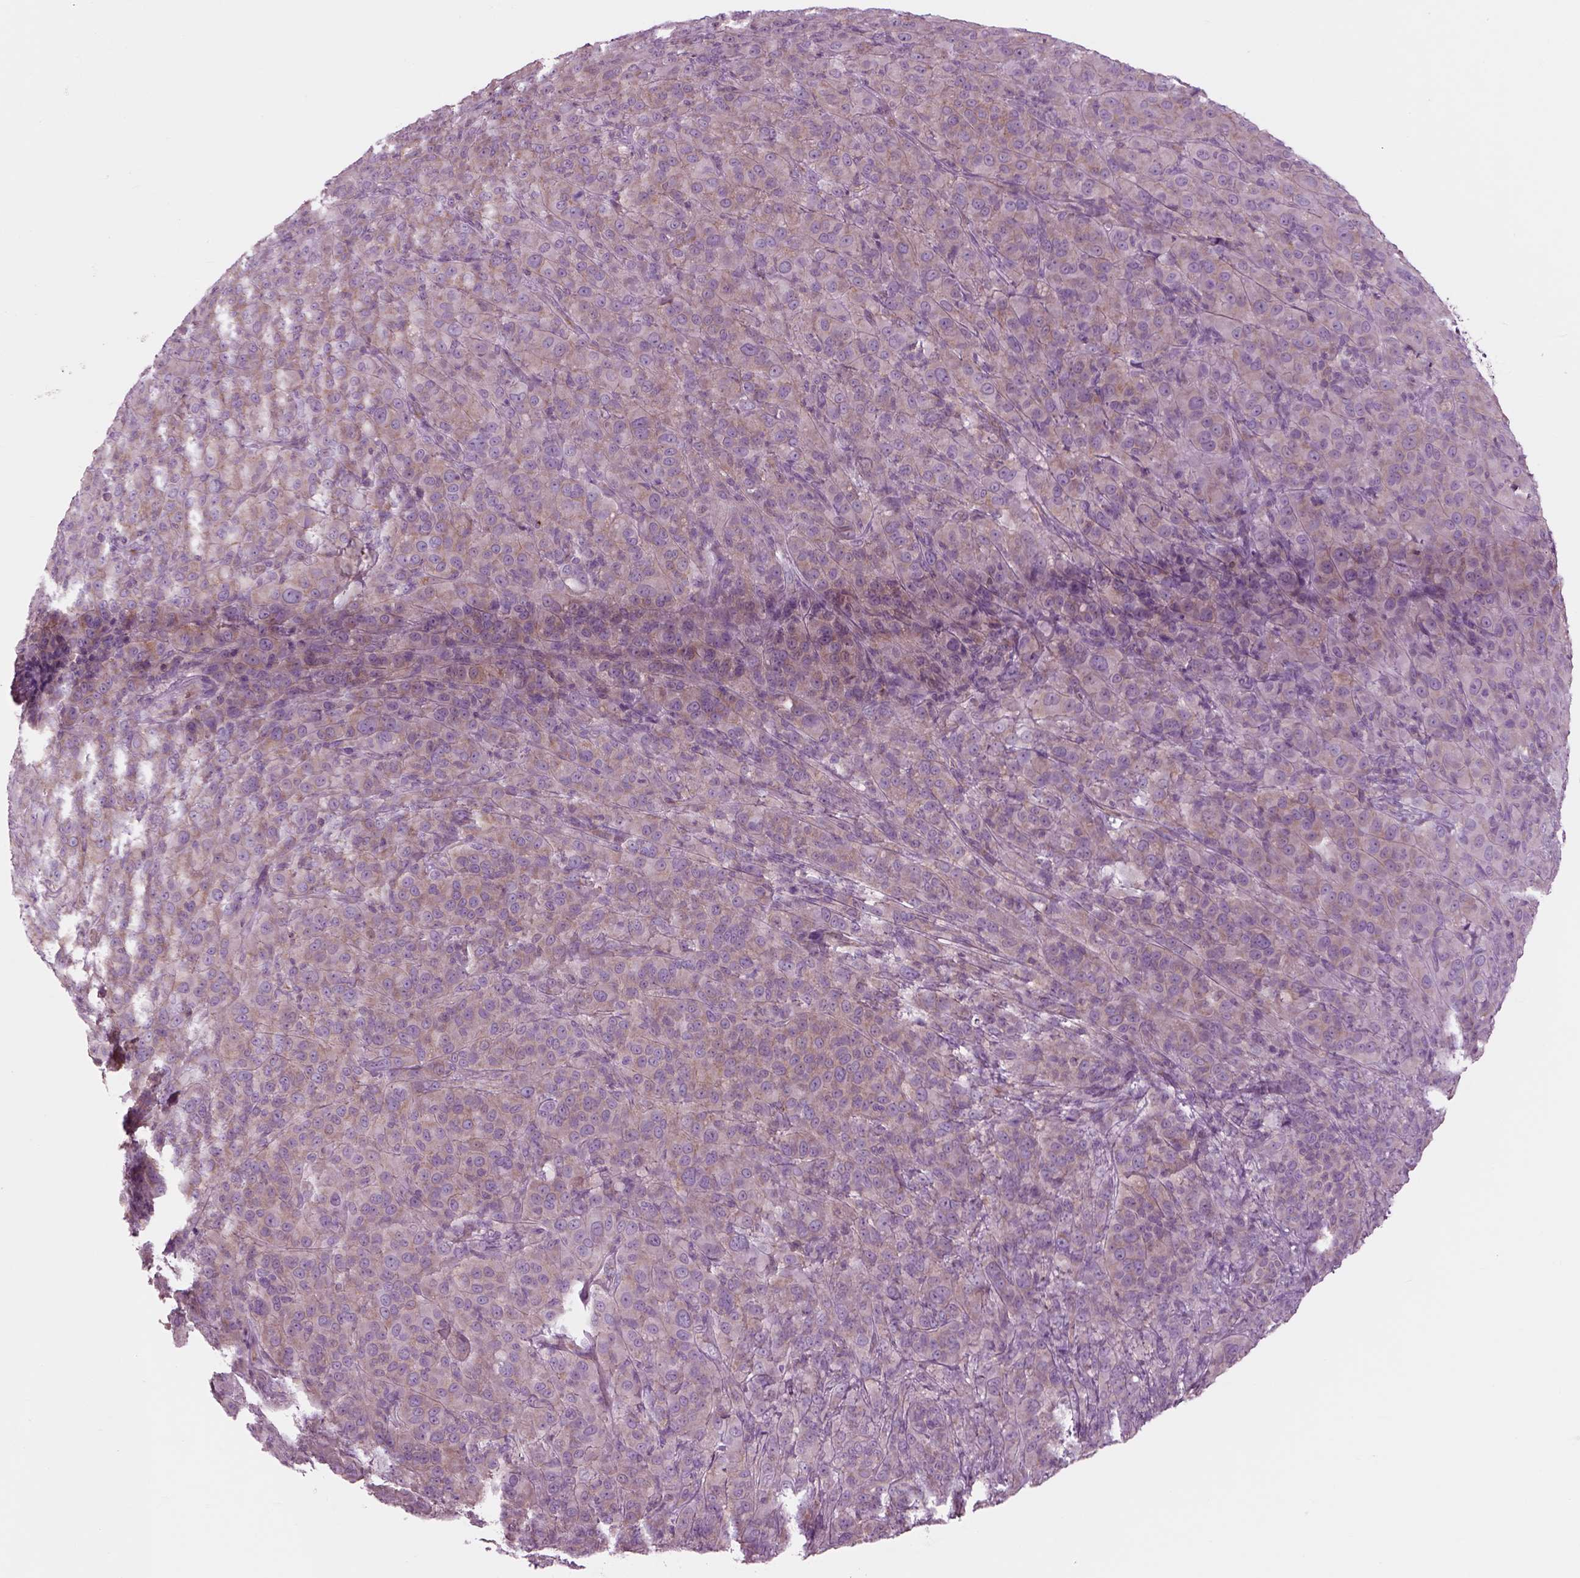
{"staining": {"intensity": "weak", "quantity": ">75%", "location": "cytoplasmic/membranous"}, "tissue": "melanoma", "cell_type": "Tumor cells", "image_type": "cancer", "snomed": [{"axis": "morphology", "description": "Malignant melanoma, NOS"}, {"axis": "topography", "description": "Skin"}], "caption": "Tumor cells demonstrate low levels of weak cytoplasmic/membranous staining in about >75% of cells in human melanoma.", "gene": "SLC2A3", "patient": {"sex": "female", "age": 87}}